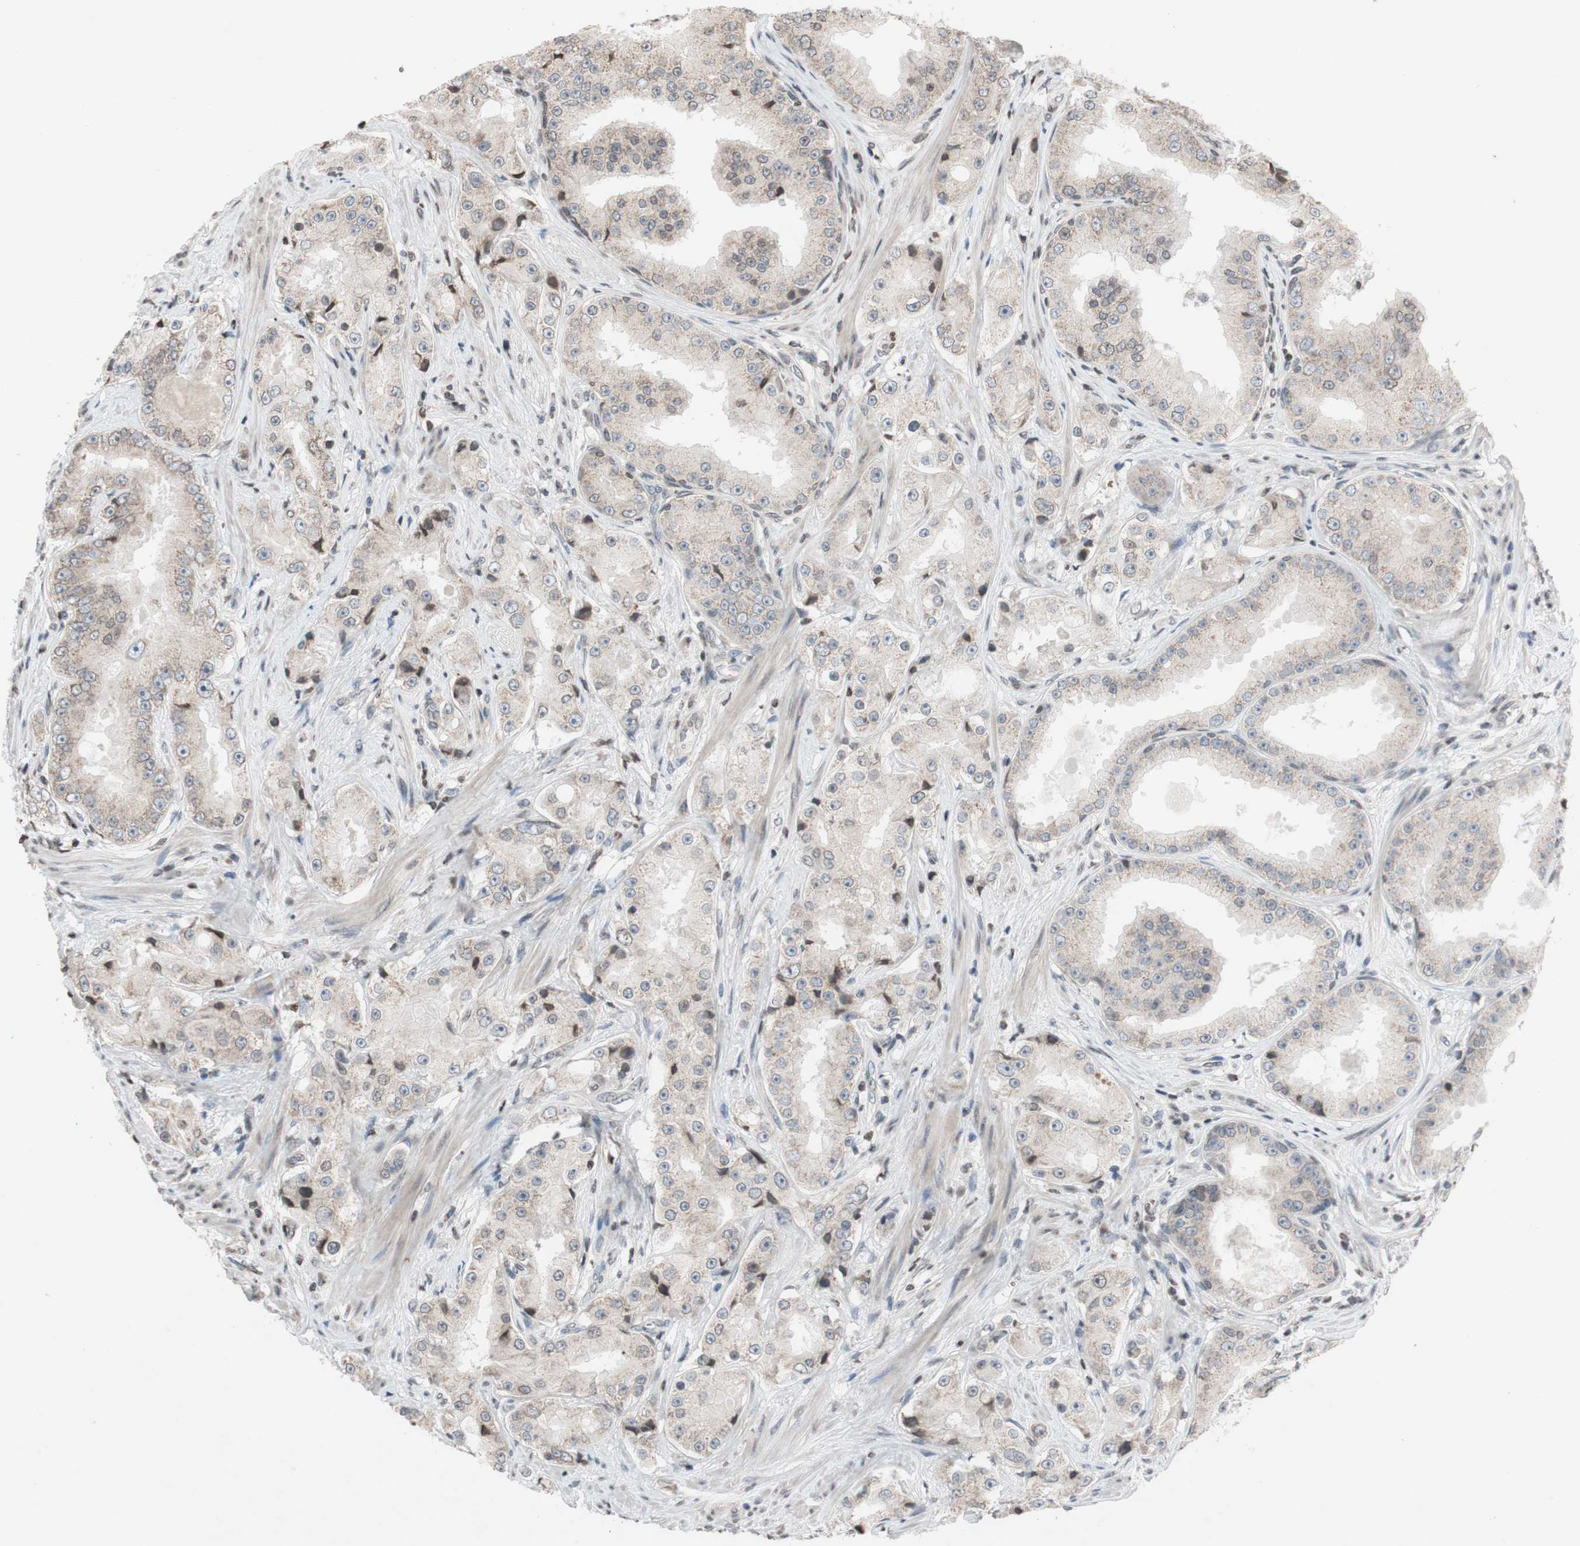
{"staining": {"intensity": "weak", "quantity": "<25%", "location": "cytoplasmic/membranous,nuclear"}, "tissue": "prostate cancer", "cell_type": "Tumor cells", "image_type": "cancer", "snomed": [{"axis": "morphology", "description": "Adenocarcinoma, High grade"}, {"axis": "topography", "description": "Prostate"}], "caption": "High-grade adenocarcinoma (prostate) was stained to show a protein in brown. There is no significant staining in tumor cells.", "gene": "MCM6", "patient": {"sex": "male", "age": 73}}